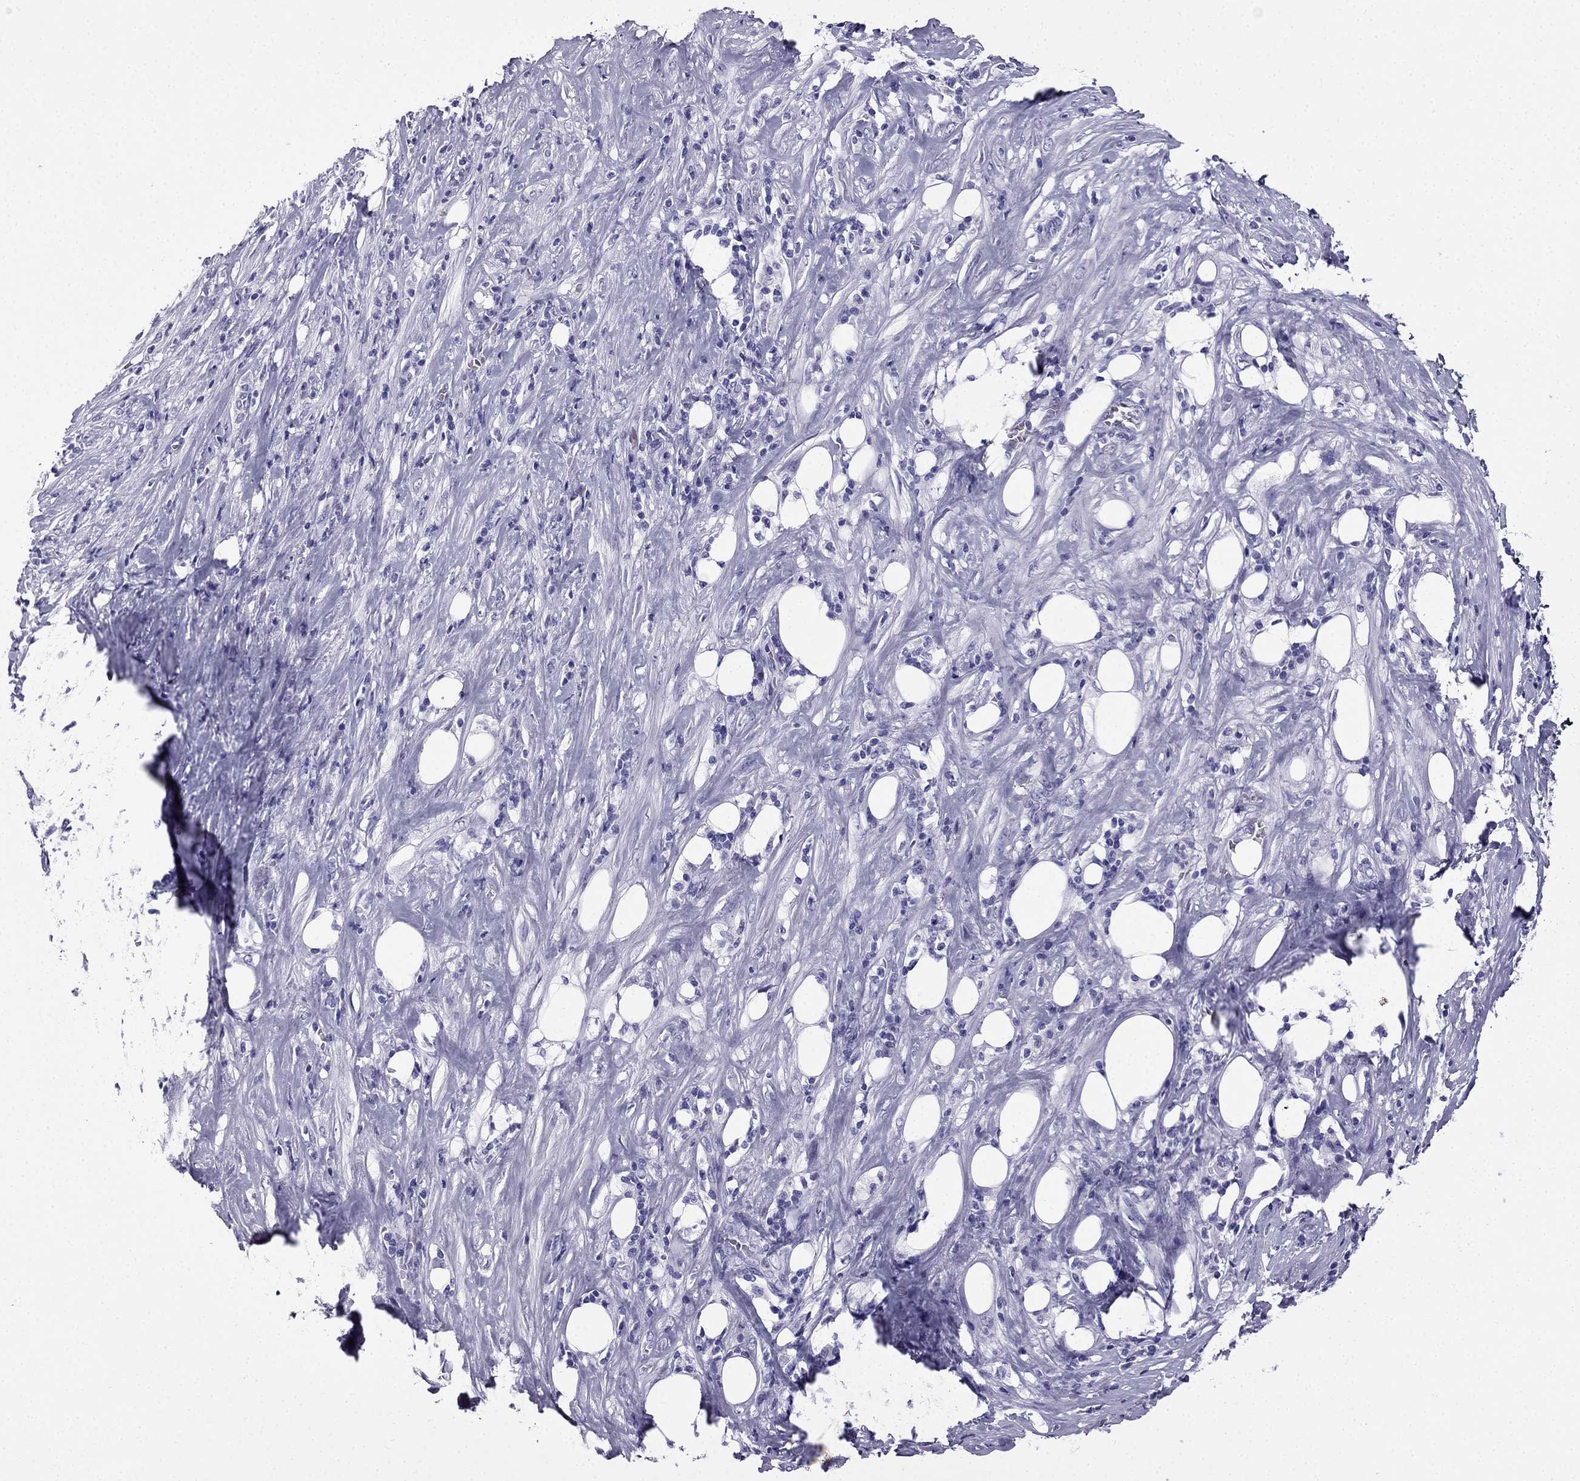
{"staining": {"intensity": "negative", "quantity": "none", "location": "none"}, "tissue": "pancreatic cancer", "cell_type": "Tumor cells", "image_type": "cancer", "snomed": [{"axis": "morphology", "description": "Adenocarcinoma, NOS"}, {"axis": "topography", "description": "Pancreas"}], "caption": "A high-resolution image shows immunohistochemistry staining of adenocarcinoma (pancreatic), which exhibits no significant staining in tumor cells.", "gene": "CDHR4", "patient": {"sex": "male", "age": 57}}